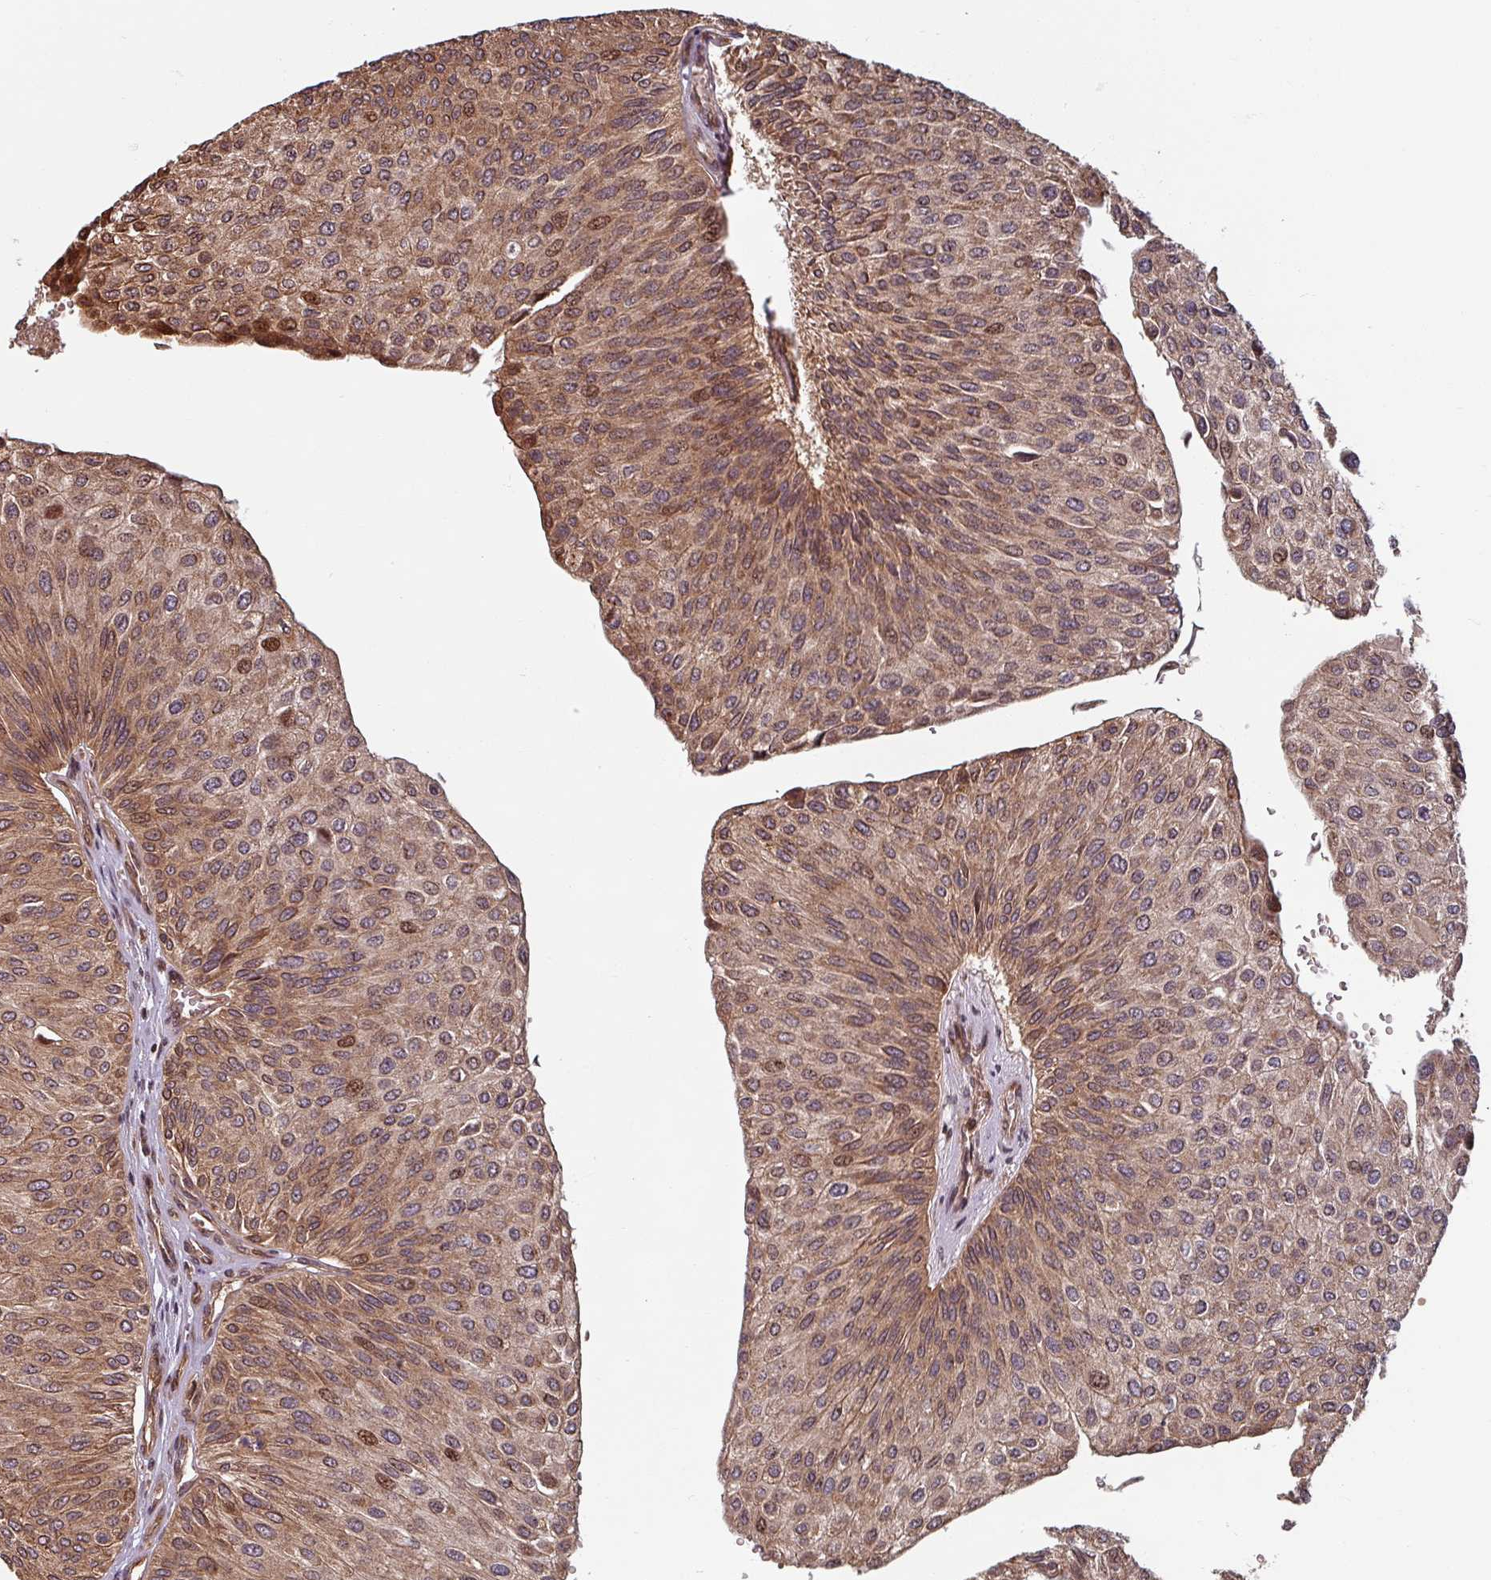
{"staining": {"intensity": "moderate", "quantity": ">75%", "location": "cytoplasmic/membranous,nuclear"}, "tissue": "urothelial cancer", "cell_type": "Tumor cells", "image_type": "cancer", "snomed": [{"axis": "morphology", "description": "Urothelial carcinoma, NOS"}, {"axis": "topography", "description": "Urinary bladder"}], "caption": "This image exhibits immunohistochemistry staining of human transitional cell carcinoma, with medium moderate cytoplasmic/membranous and nuclear expression in approximately >75% of tumor cells.", "gene": "EID1", "patient": {"sex": "male", "age": 67}}